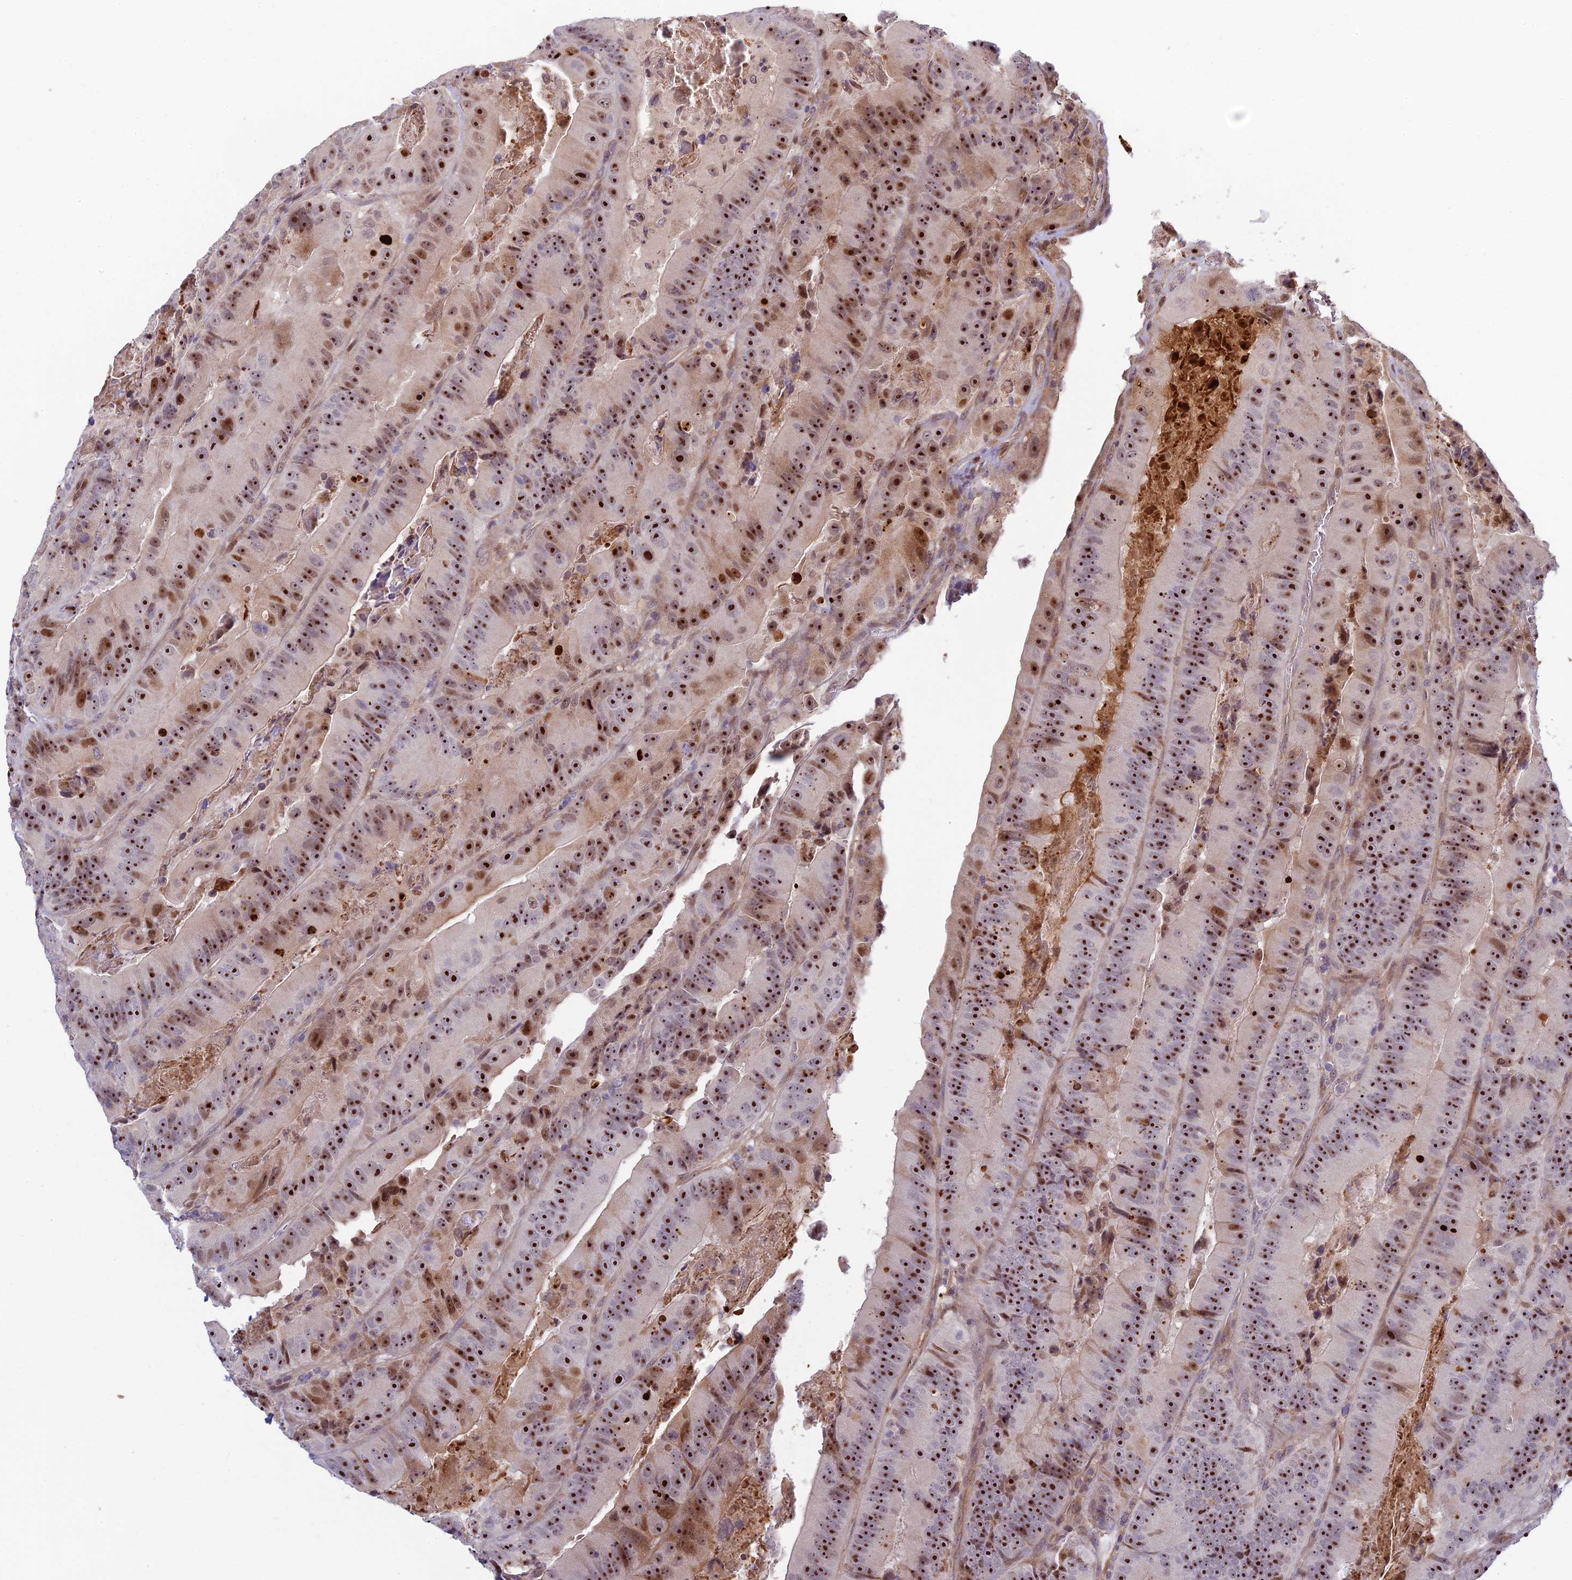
{"staining": {"intensity": "strong", "quantity": ">75%", "location": "nuclear"}, "tissue": "colorectal cancer", "cell_type": "Tumor cells", "image_type": "cancer", "snomed": [{"axis": "morphology", "description": "Adenocarcinoma, NOS"}, {"axis": "topography", "description": "Colon"}], "caption": "This photomicrograph exhibits IHC staining of human colorectal cancer, with high strong nuclear staining in approximately >75% of tumor cells.", "gene": "UFSP2", "patient": {"sex": "female", "age": 86}}